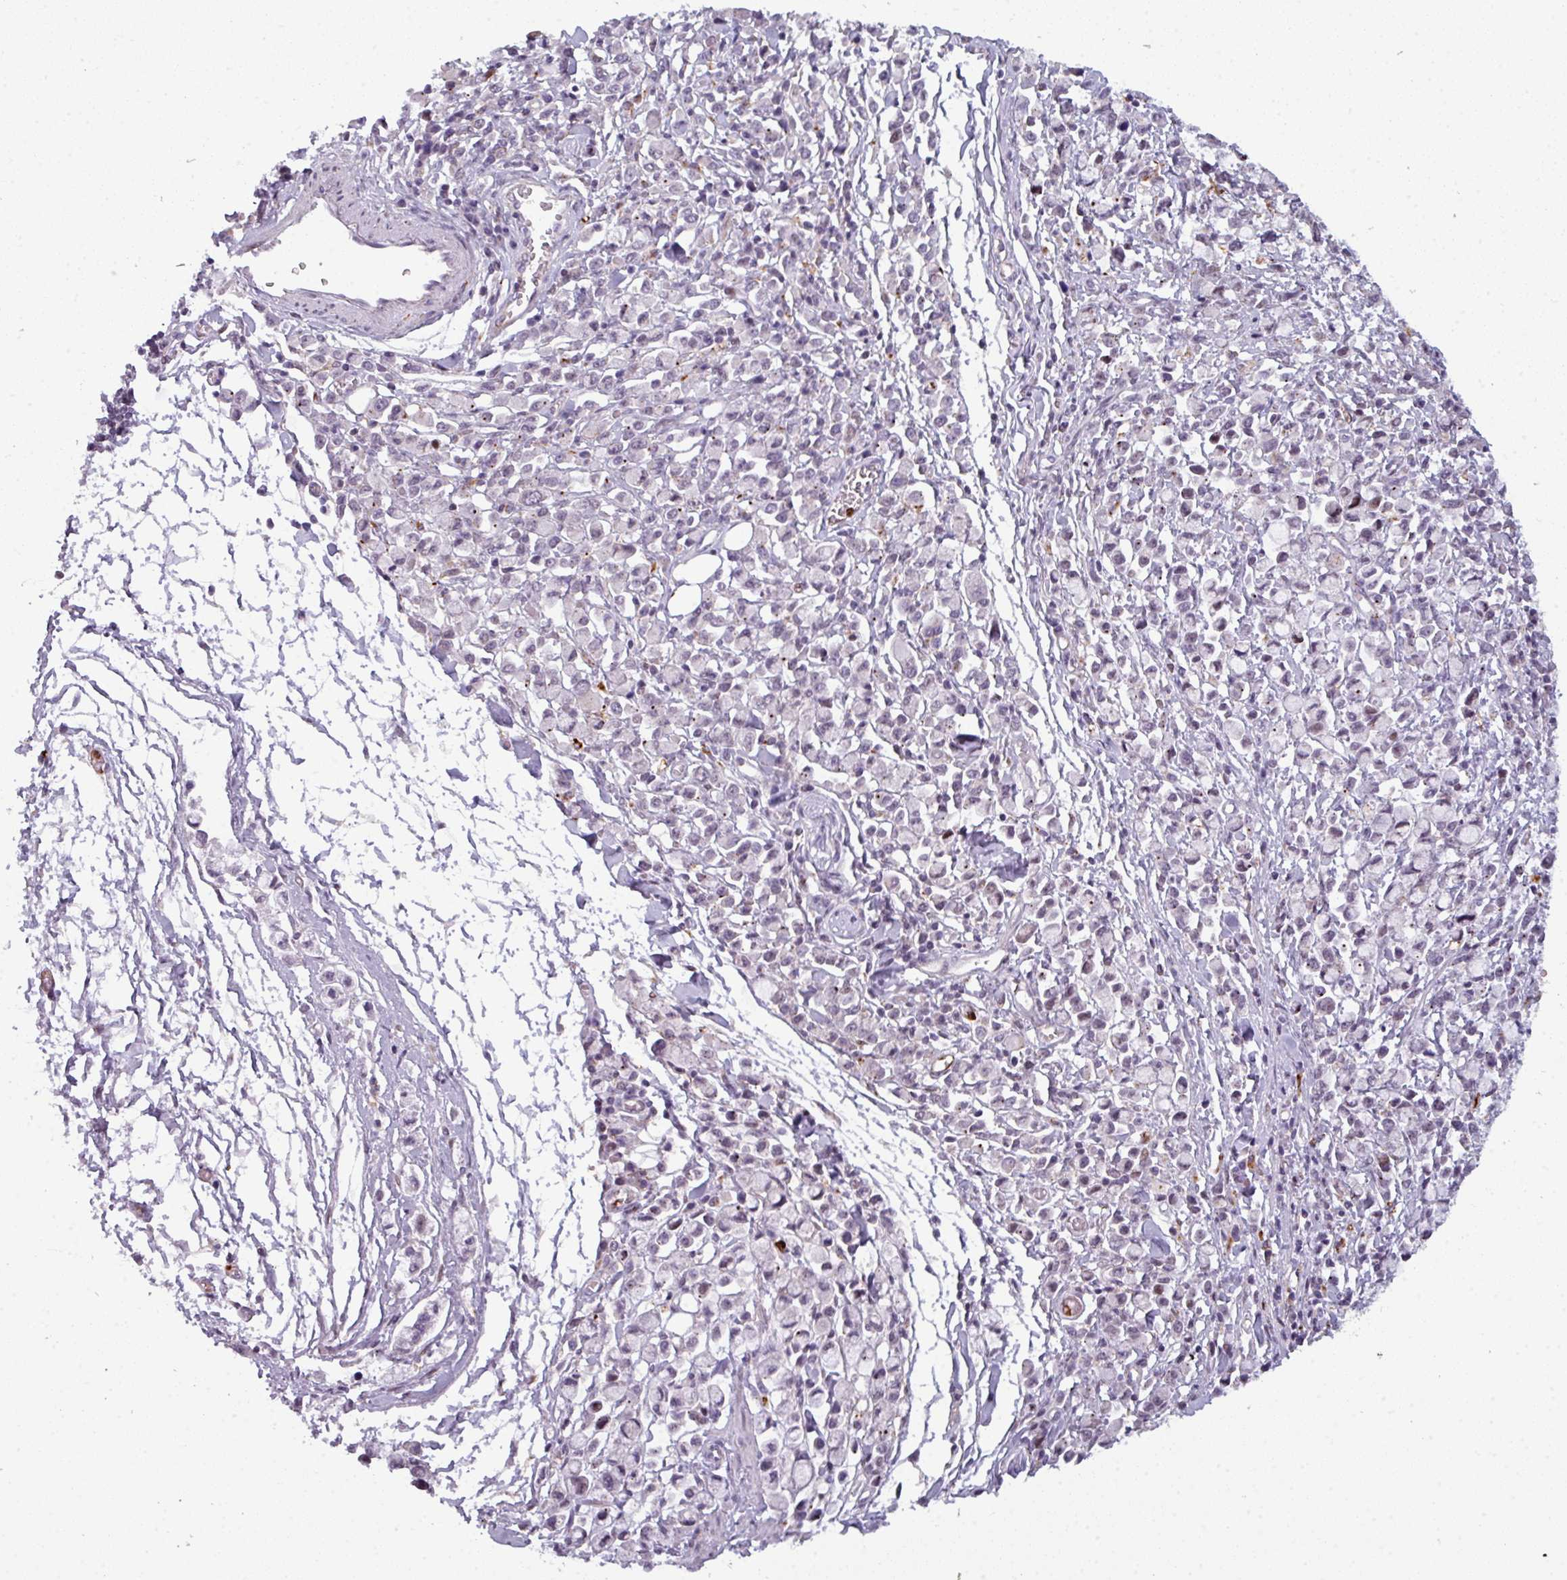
{"staining": {"intensity": "negative", "quantity": "none", "location": "none"}, "tissue": "stomach cancer", "cell_type": "Tumor cells", "image_type": "cancer", "snomed": [{"axis": "morphology", "description": "Adenocarcinoma, NOS"}, {"axis": "topography", "description": "Stomach"}], "caption": "The photomicrograph shows no significant staining in tumor cells of stomach adenocarcinoma.", "gene": "TMEFF1", "patient": {"sex": "female", "age": 81}}